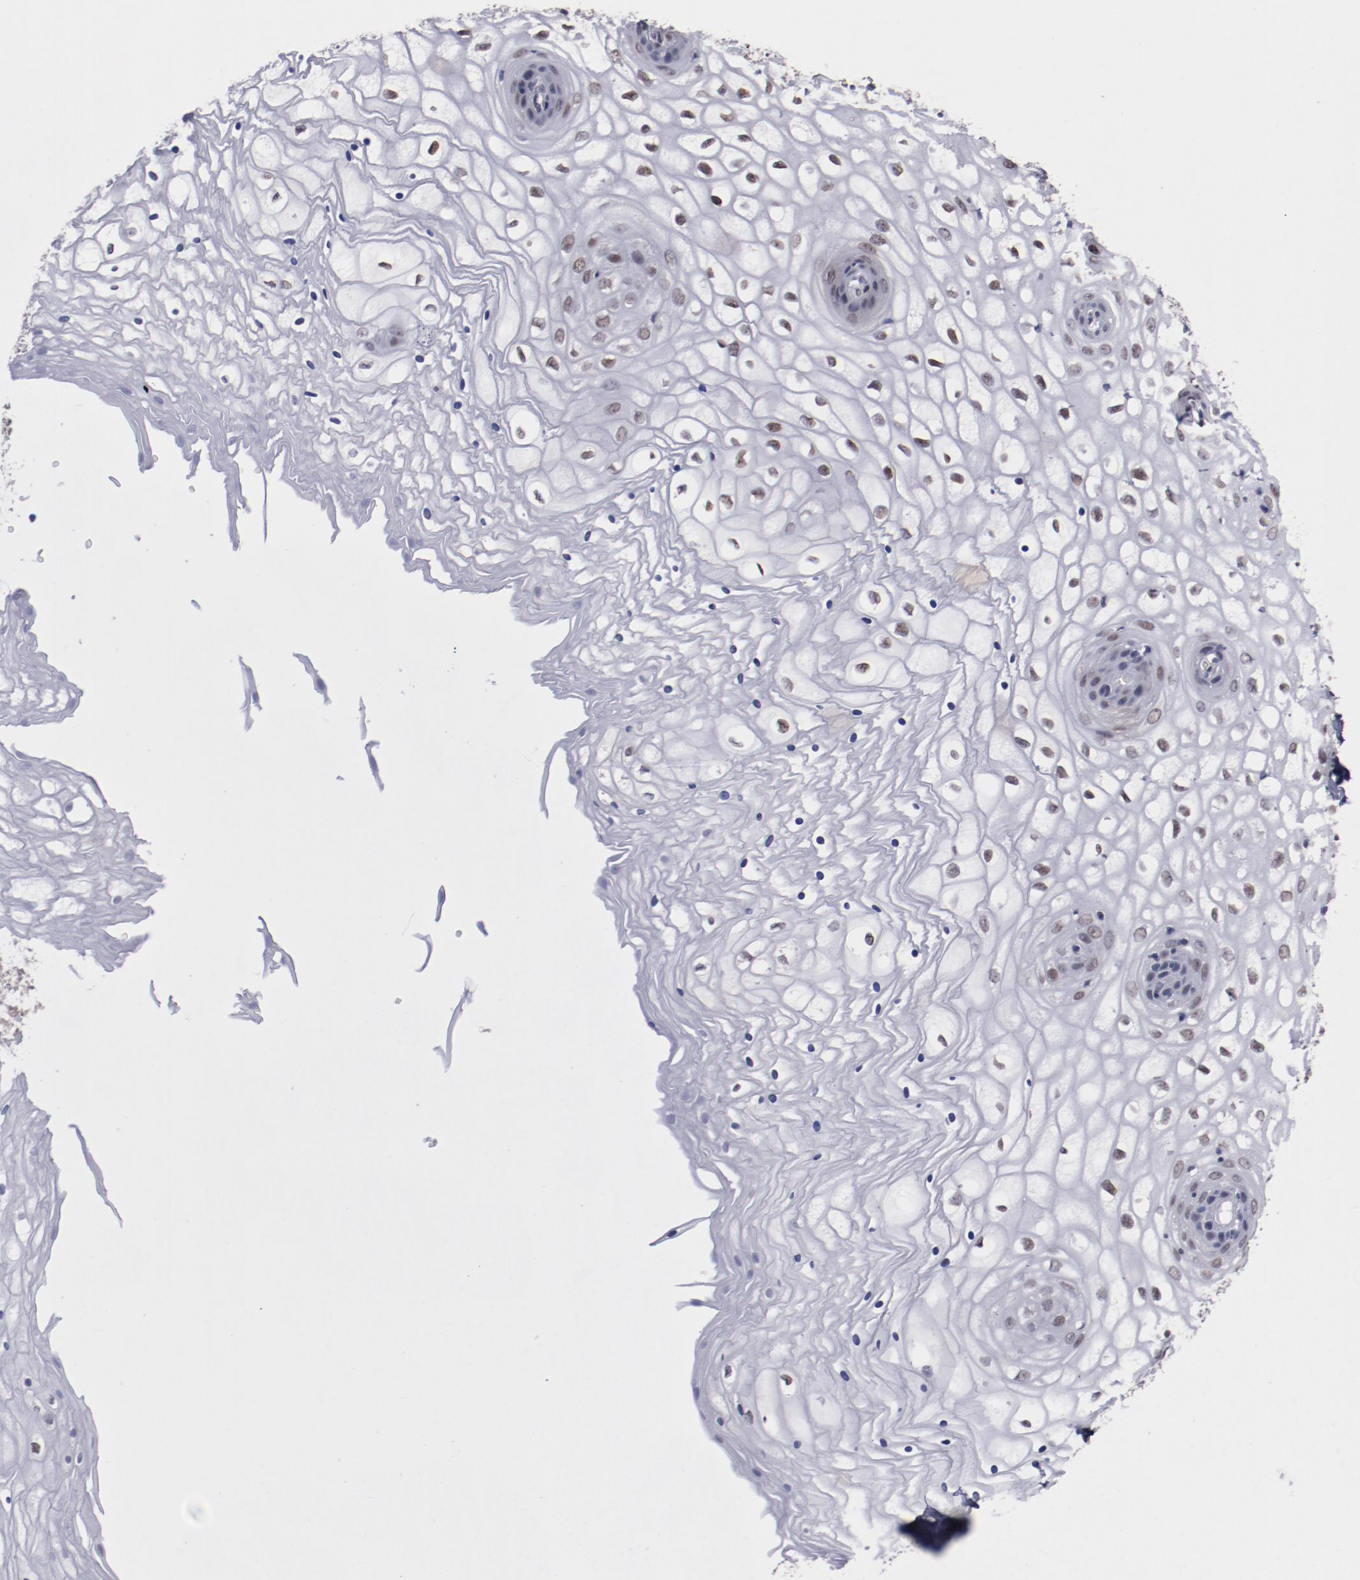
{"staining": {"intensity": "weak", "quantity": "25%-75%", "location": "nuclear"}, "tissue": "vagina", "cell_type": "Squamous epithelial cells", "image_type": "normal", "snomed": [{"axis": "morphology", "description": "Normal tissue, NOS"}, {"axis": "topography", "description": "Vagina"}], "caption": "This histopathology image shows IHC staining of benign human vagina, with low weak nuclear expression in about 25%-75% of squamous epithelial cells.", "gene": "ARNT", "patient": {"sex": "female", "age": 34}}